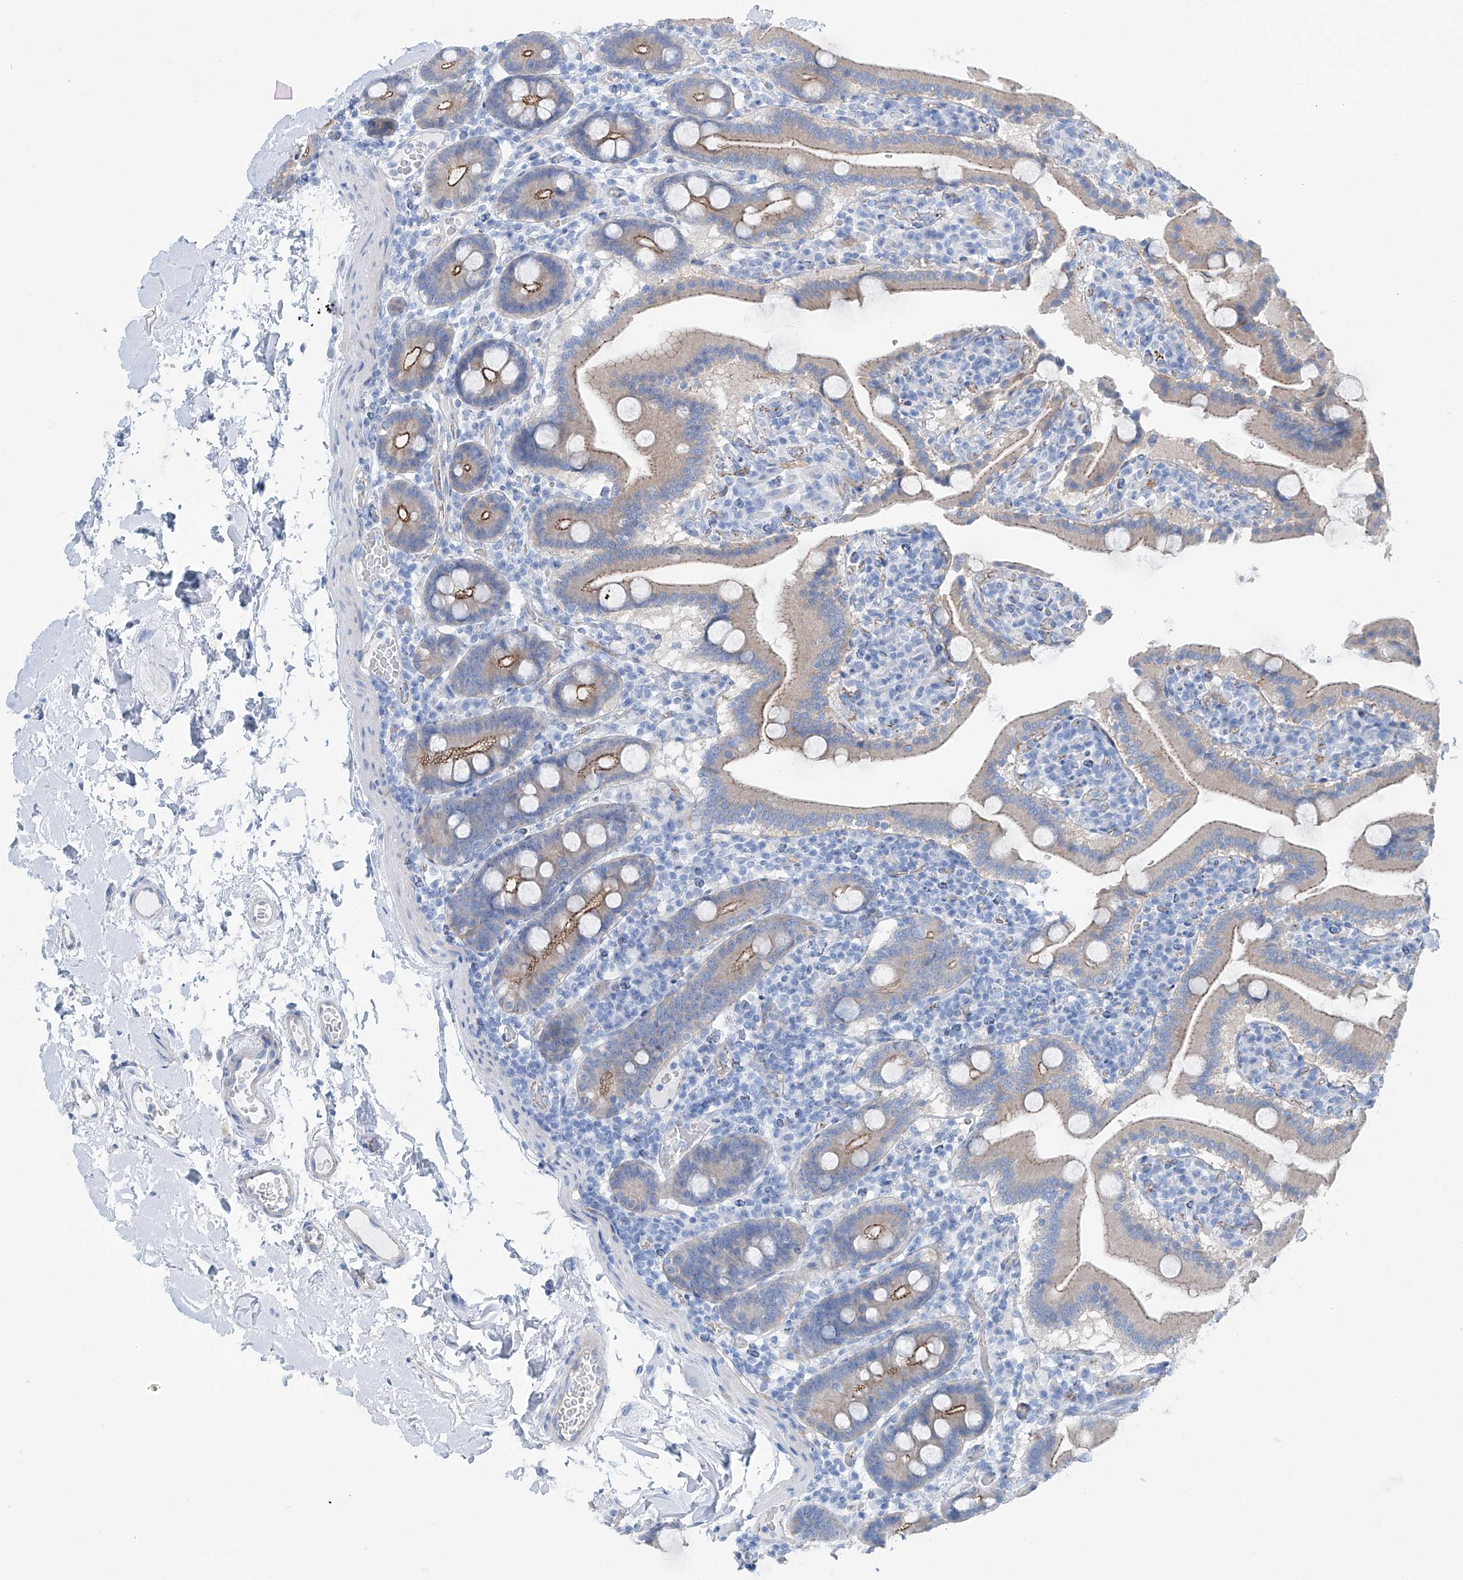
{"staining": {"intensity": "moderate", "quantity": ">75%", "location": "cytoplasmic/membranous"}, "tissue": "duodenum", "cell_type": "Glandular cells", "image_type": "normal", "snomed": [{"axis": "morphology", "description": "Normal tissue, NOS"}, {"axis": "topography", "description": "Duodenum"}], "caption": "Duodenum was stained to show a protein in brown. There is medium levels of moderate cytoplasmic/membranous staining in about >75% of glandular cells. (DAB (3,3'-diaminobenzidine) IHC, brown staining for protein, blue staining for nuclei).", "gene": "MAGI1", "patient": {"sex": "male", "age": 55}}